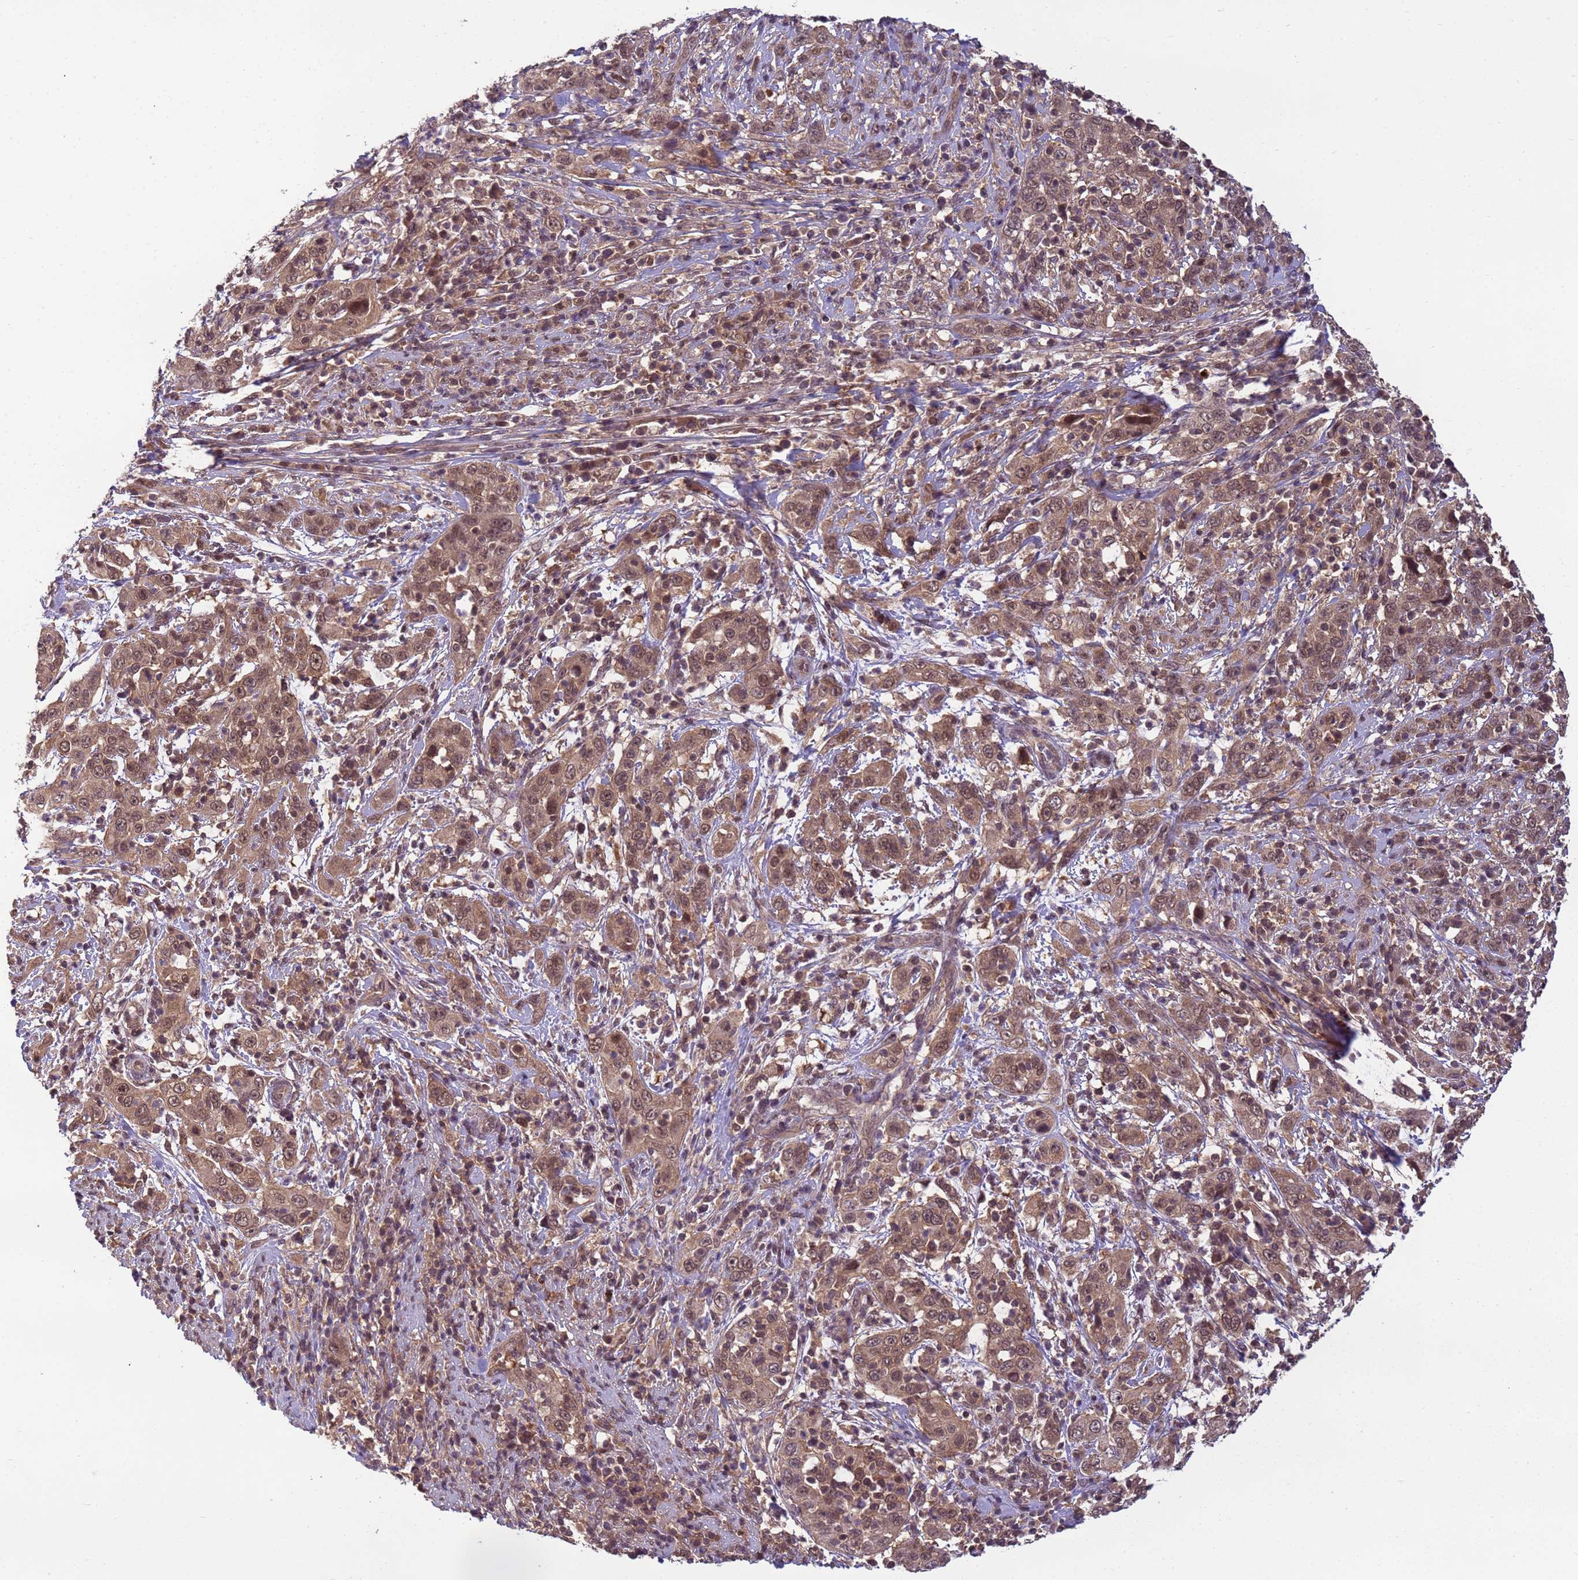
{"staining": {"intensity": "moderate", "quantity": ">75%", "location": "cytoplasmic/membranous,nuclear"}, "tissue": "cervical cancer", "cell_type": "Tumor cells", "image_type": "cancer", "snomed": [{"axis": "morphology", "description": "Squamous cell carcinoma, NOS"}, {"axis": "topography", "description": "Cervix"}], "caption": "Squamous cell carcinoma (cervical) tissue demonstrates moderate cytoplasmic/membranous and nuclear positivity in approximately >75% of tumor cells, visualized by immunohistochemistry. The staining is performed using DAB brown chromogen to label protein expression. The nuclei are counter-stained blue using hematoxylin.", "gene": "NPEPPS", "patient": {"sex": "female", "age": 46}}